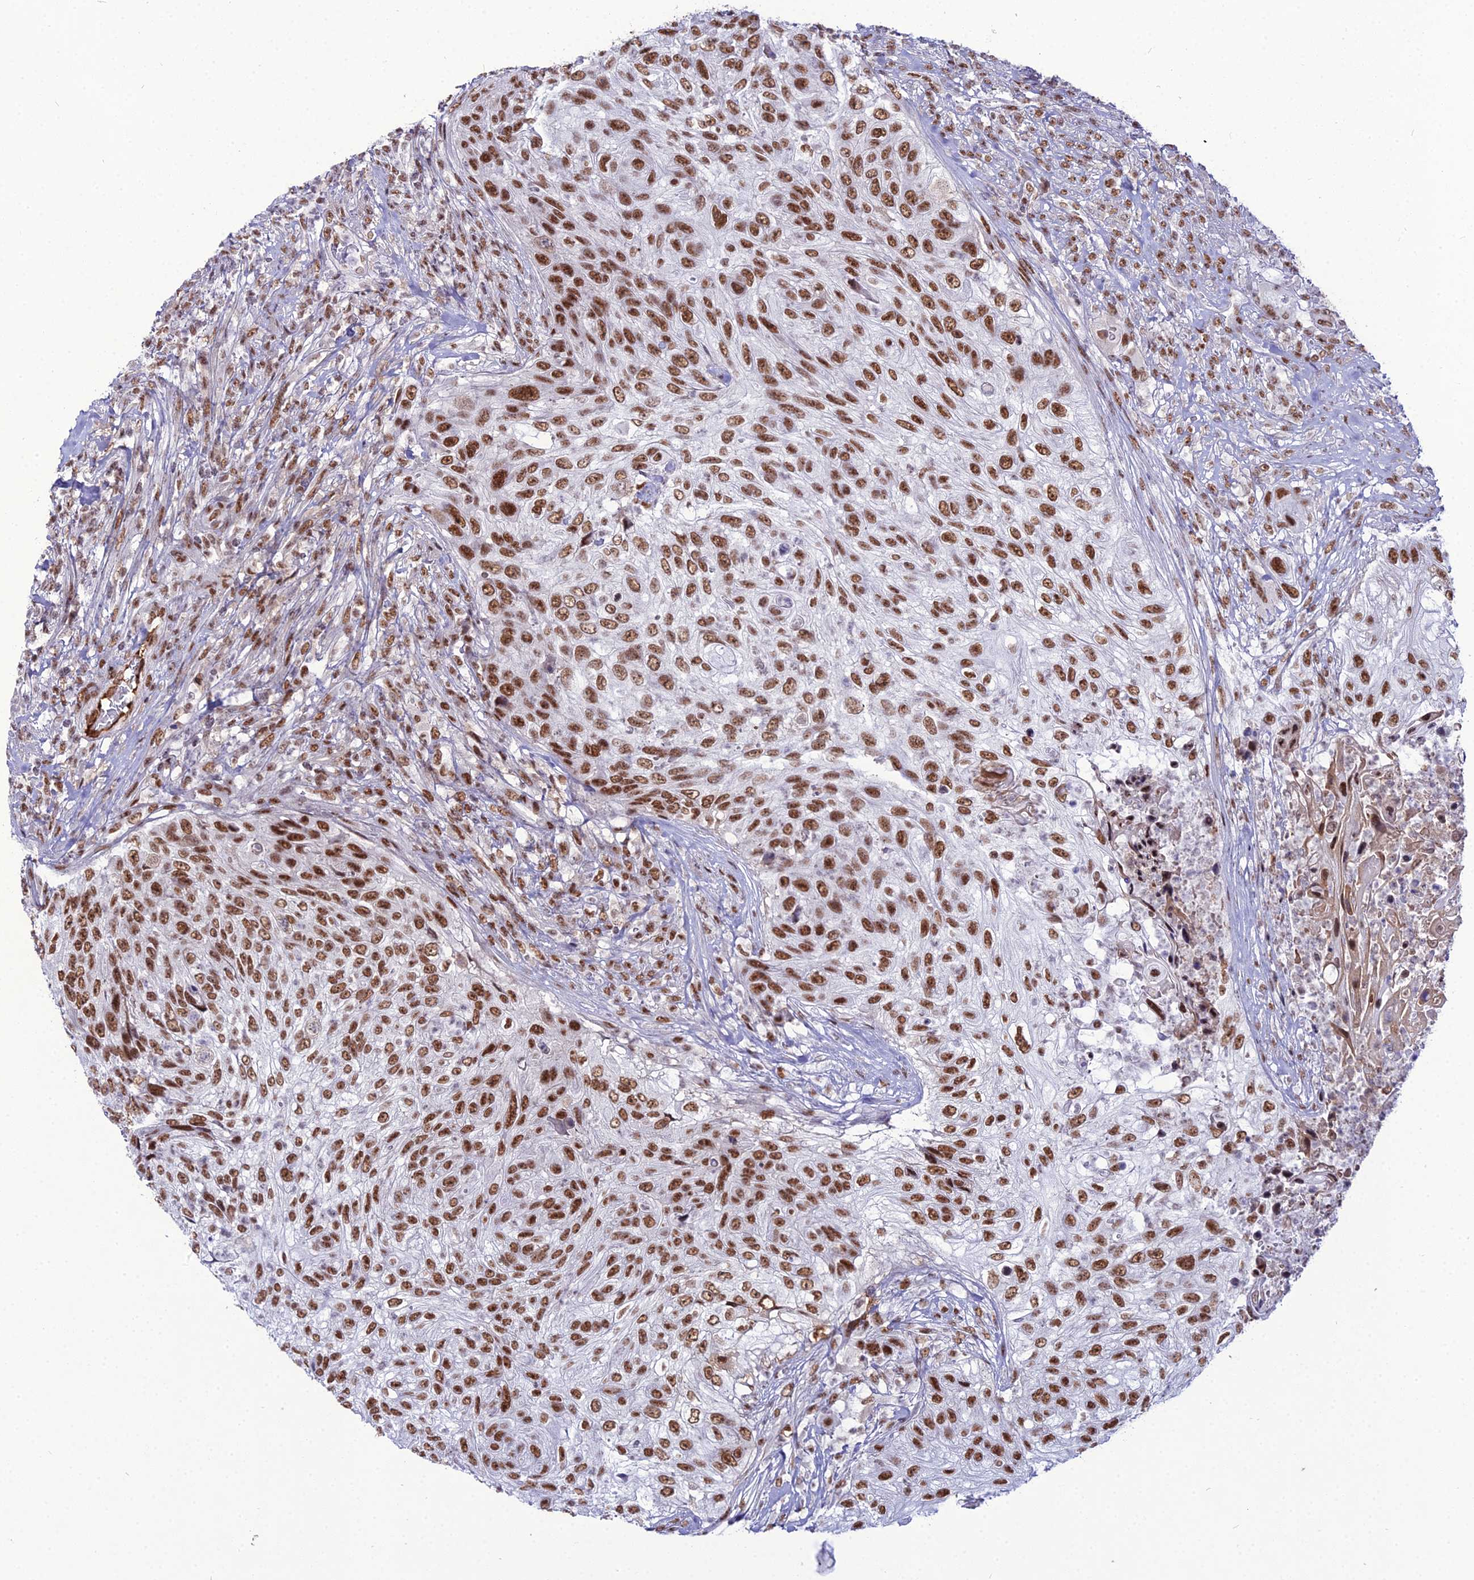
{"staining": {"intensity": "strong", "quantity": ">75%", "location": "nuclear"}, "tissue": "urothelial cancer", "cell_type": "Tumor cells", "image_type": "cancer", "snomed": [{"axis": "morphology", "description": "Urothelial carcinoma, High grade"}, {"axis": "topography", "description": "Urinary bladder"}], "caption": "The immunohistochemical stain labels strong nuclear expression in tumor cells of urothelial cancer tissue.", "gene": "RBM12", "patient": {"sex": "female", "age": 60}}